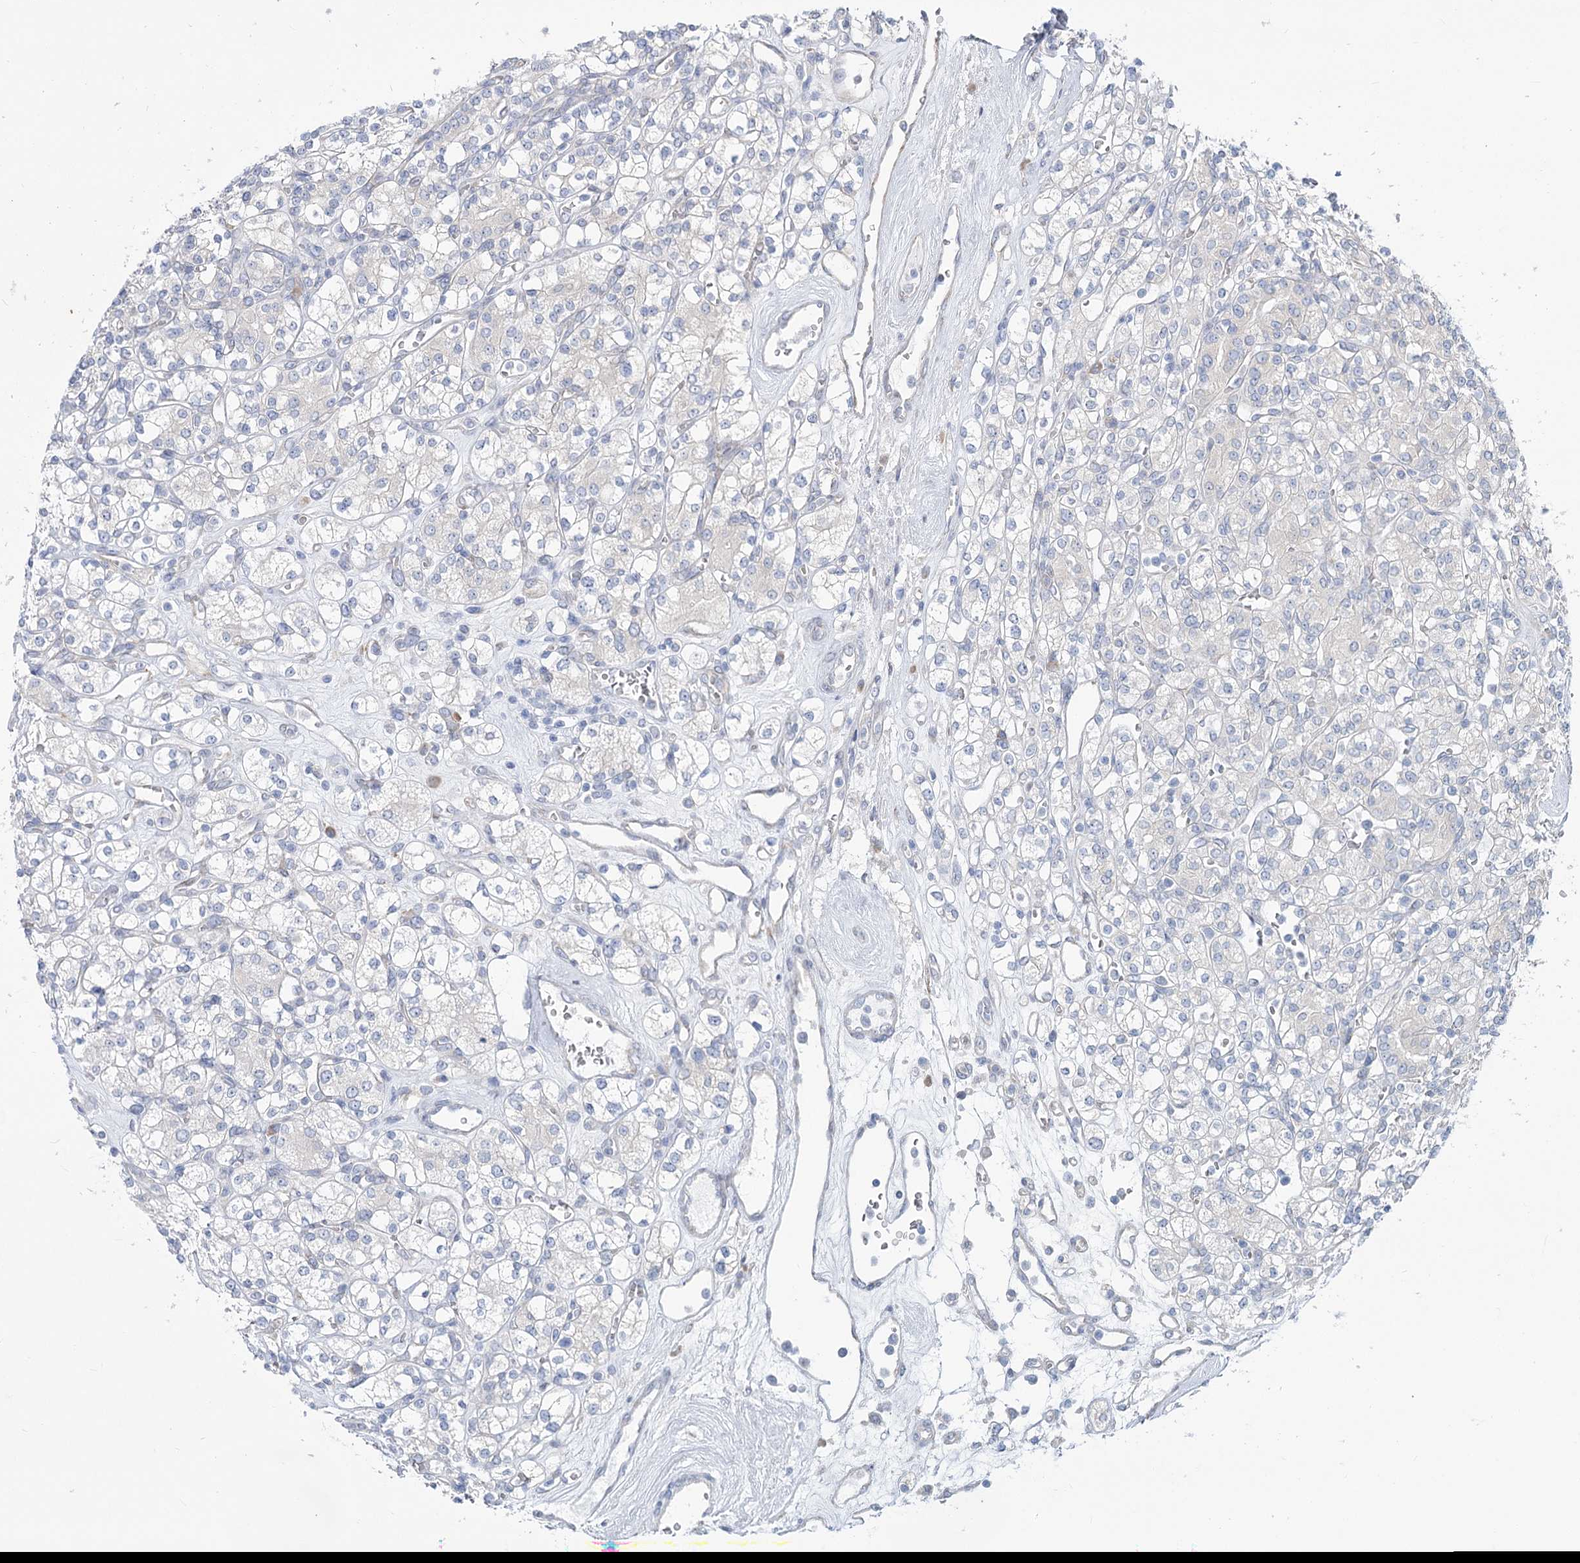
{"staining": {"intensity": "negative", "quantity": "none", "location": "none"}, "tissue": "renal cancer", "cell_type": "Tumor cells", "image_type": "cancer", "snomed": [{"axis": "morphology", "description": "Adenocarcinoma, NOS"}, {"axis": "topography", "description": "Kidney"}], "caption": "The immunohistochemistry histopathology image has no significant expression in tumor cells of renal cancer (adenocarcinoma) tissue.", "gene": "STT3B", "patient": {"sex": "male", "age": 77}}